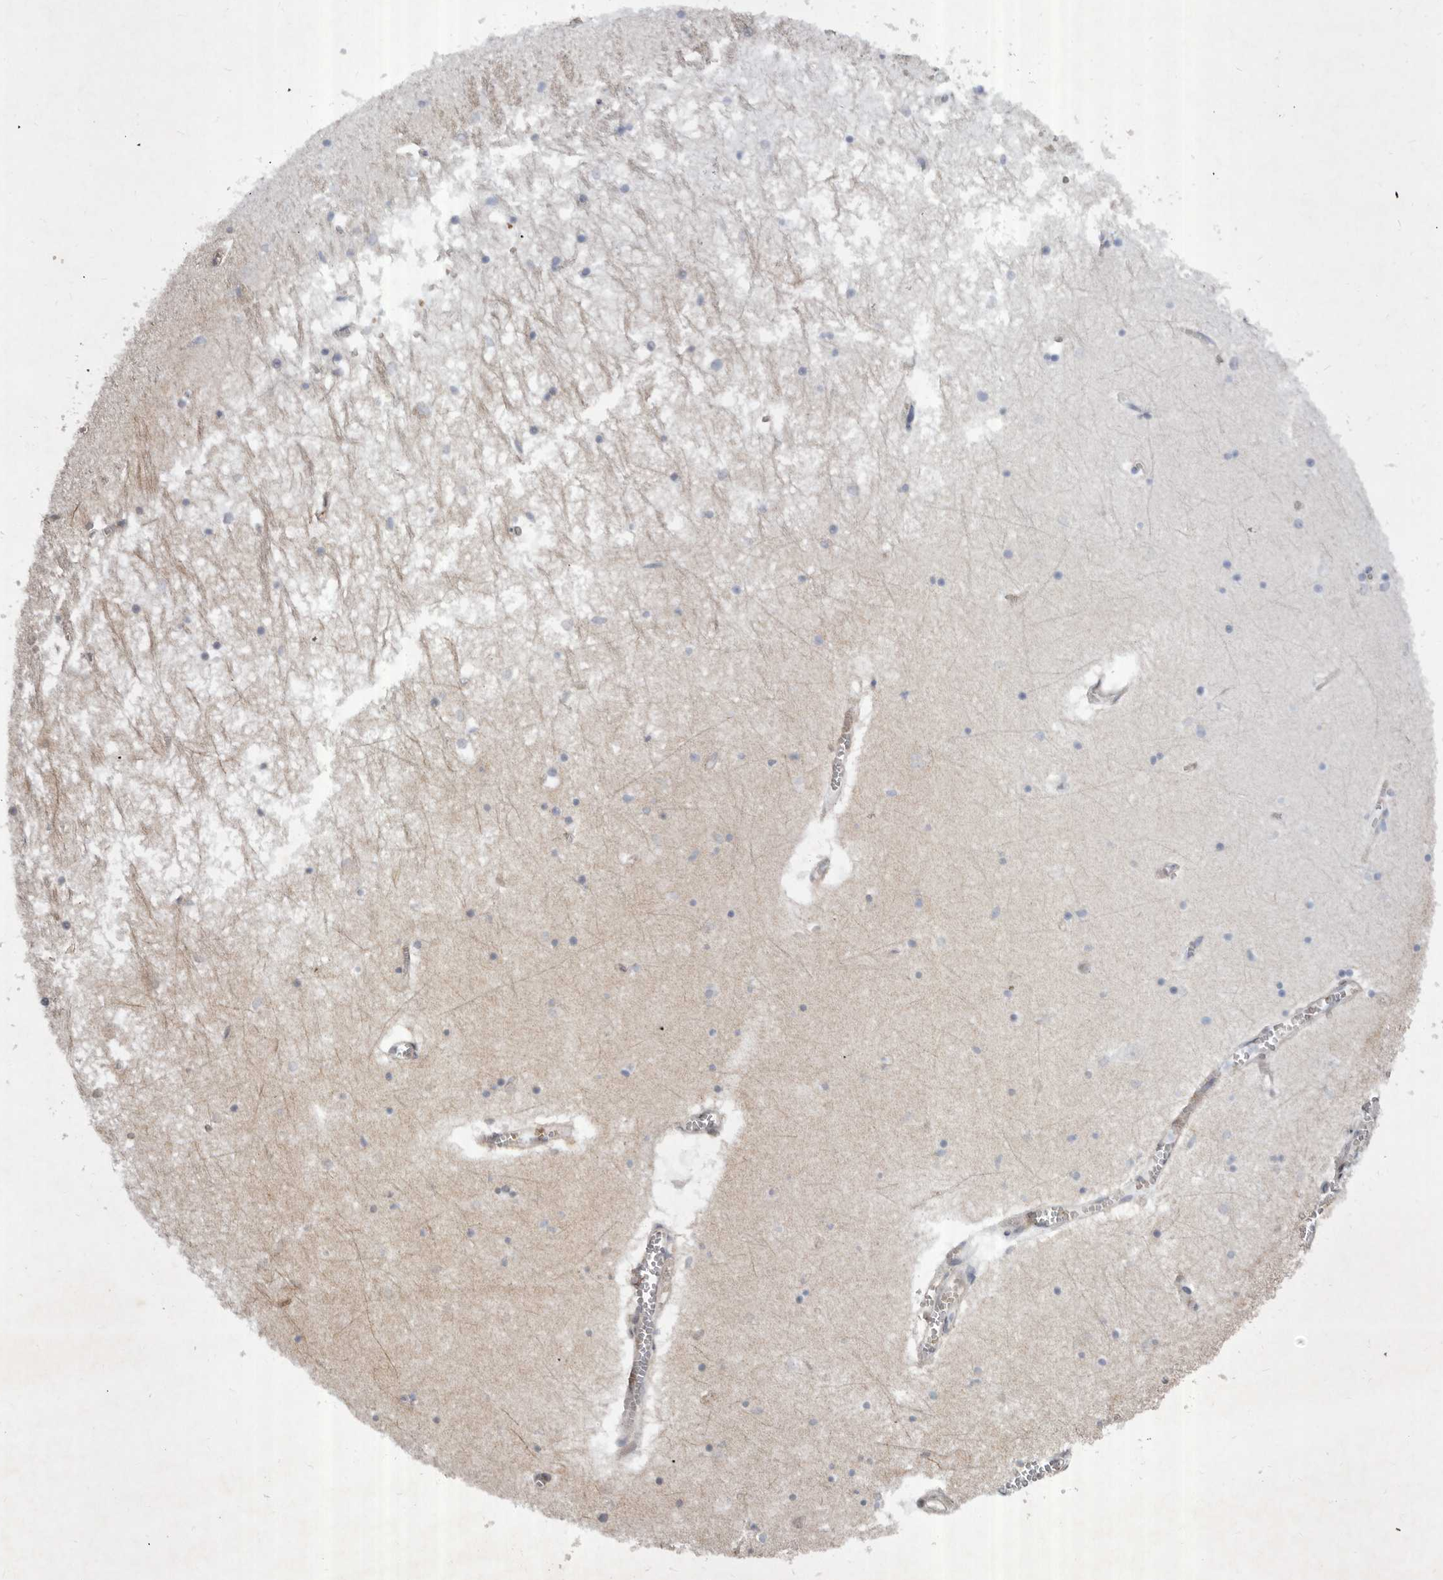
{"staining": {"intensity": "weak", "quantity": "<25%", "location": "cytoplasmic/membranous"}, "tissue": "hippocampus", "cell_type": "Glial cells", "image_type": "normal", "snomed": [{"axis": "morphology", "description": "Normal tissue, NOS"}, {"axis": "topography", "description": "Hippocampus"}], "caption": "Glial cells show no significant staining in unremarkable hippocampus. The staining is performed using DAB (3,3'-diaminobenzidine) brown chromogen with nuclei counter-stained in using hematoxylin.", "gene": "ABL1", "patient": {"sex": "male", "age": 70}}